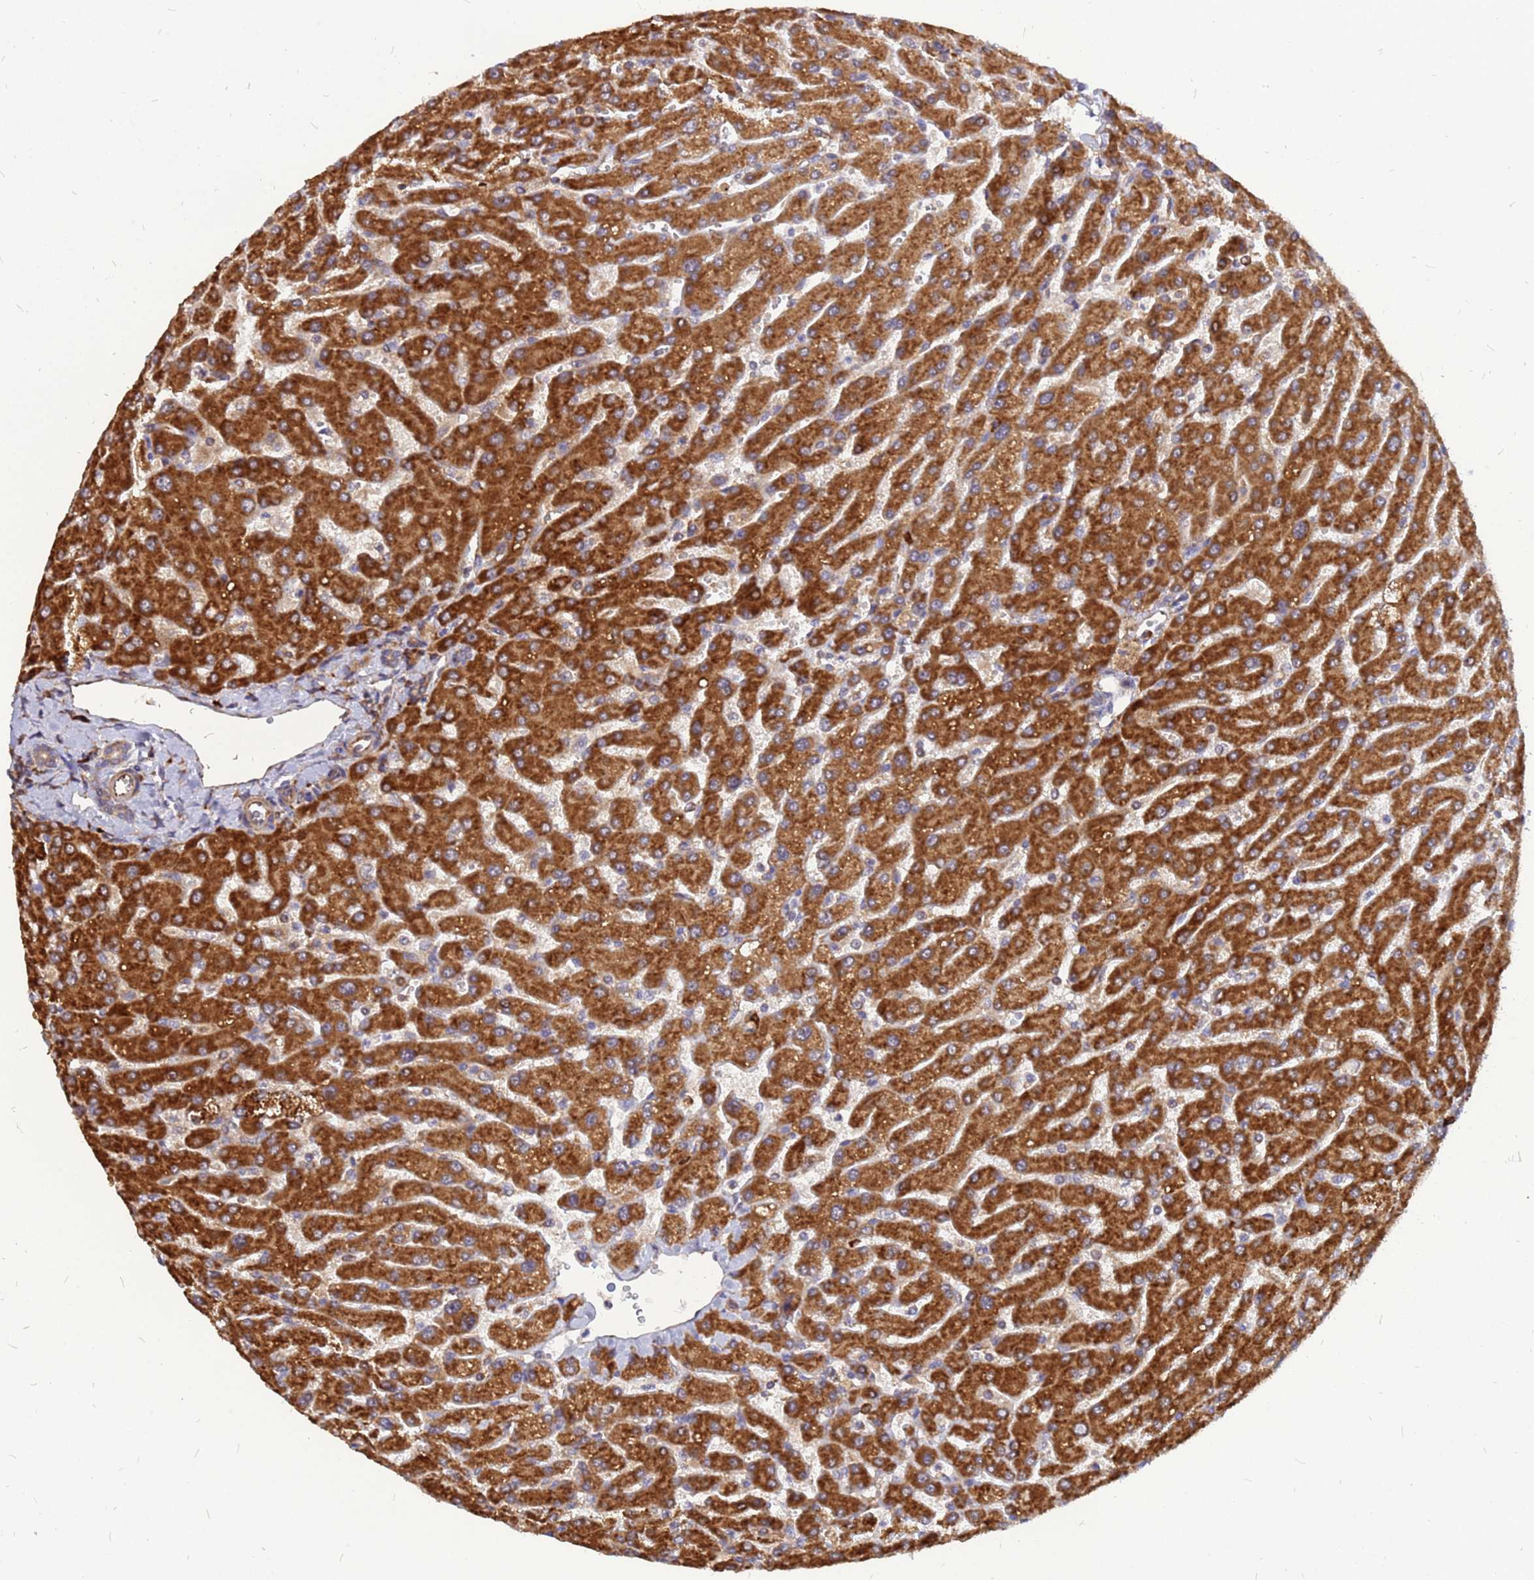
{"staining": {"intensity": "moderate", "quantity": "25%-75%", "location": "cytoplasmic/membranous"}, "tissue": "liver", "cell_type": "Cholangiocytes", "image_type": "normal", "snomed": [{"axis": "morphology", "description": "Normal tissue, NOS"}, {"axis": "topography", "description": "Liver"}], "caption": "Protein expression analysis of unremarkable human liver reveals moderate cytoplasmic/membranous staining in approximately 25%-75% of cholangiocytes.", "gene": "RPL8", "patient": {"sex": "male", "age": 55}}